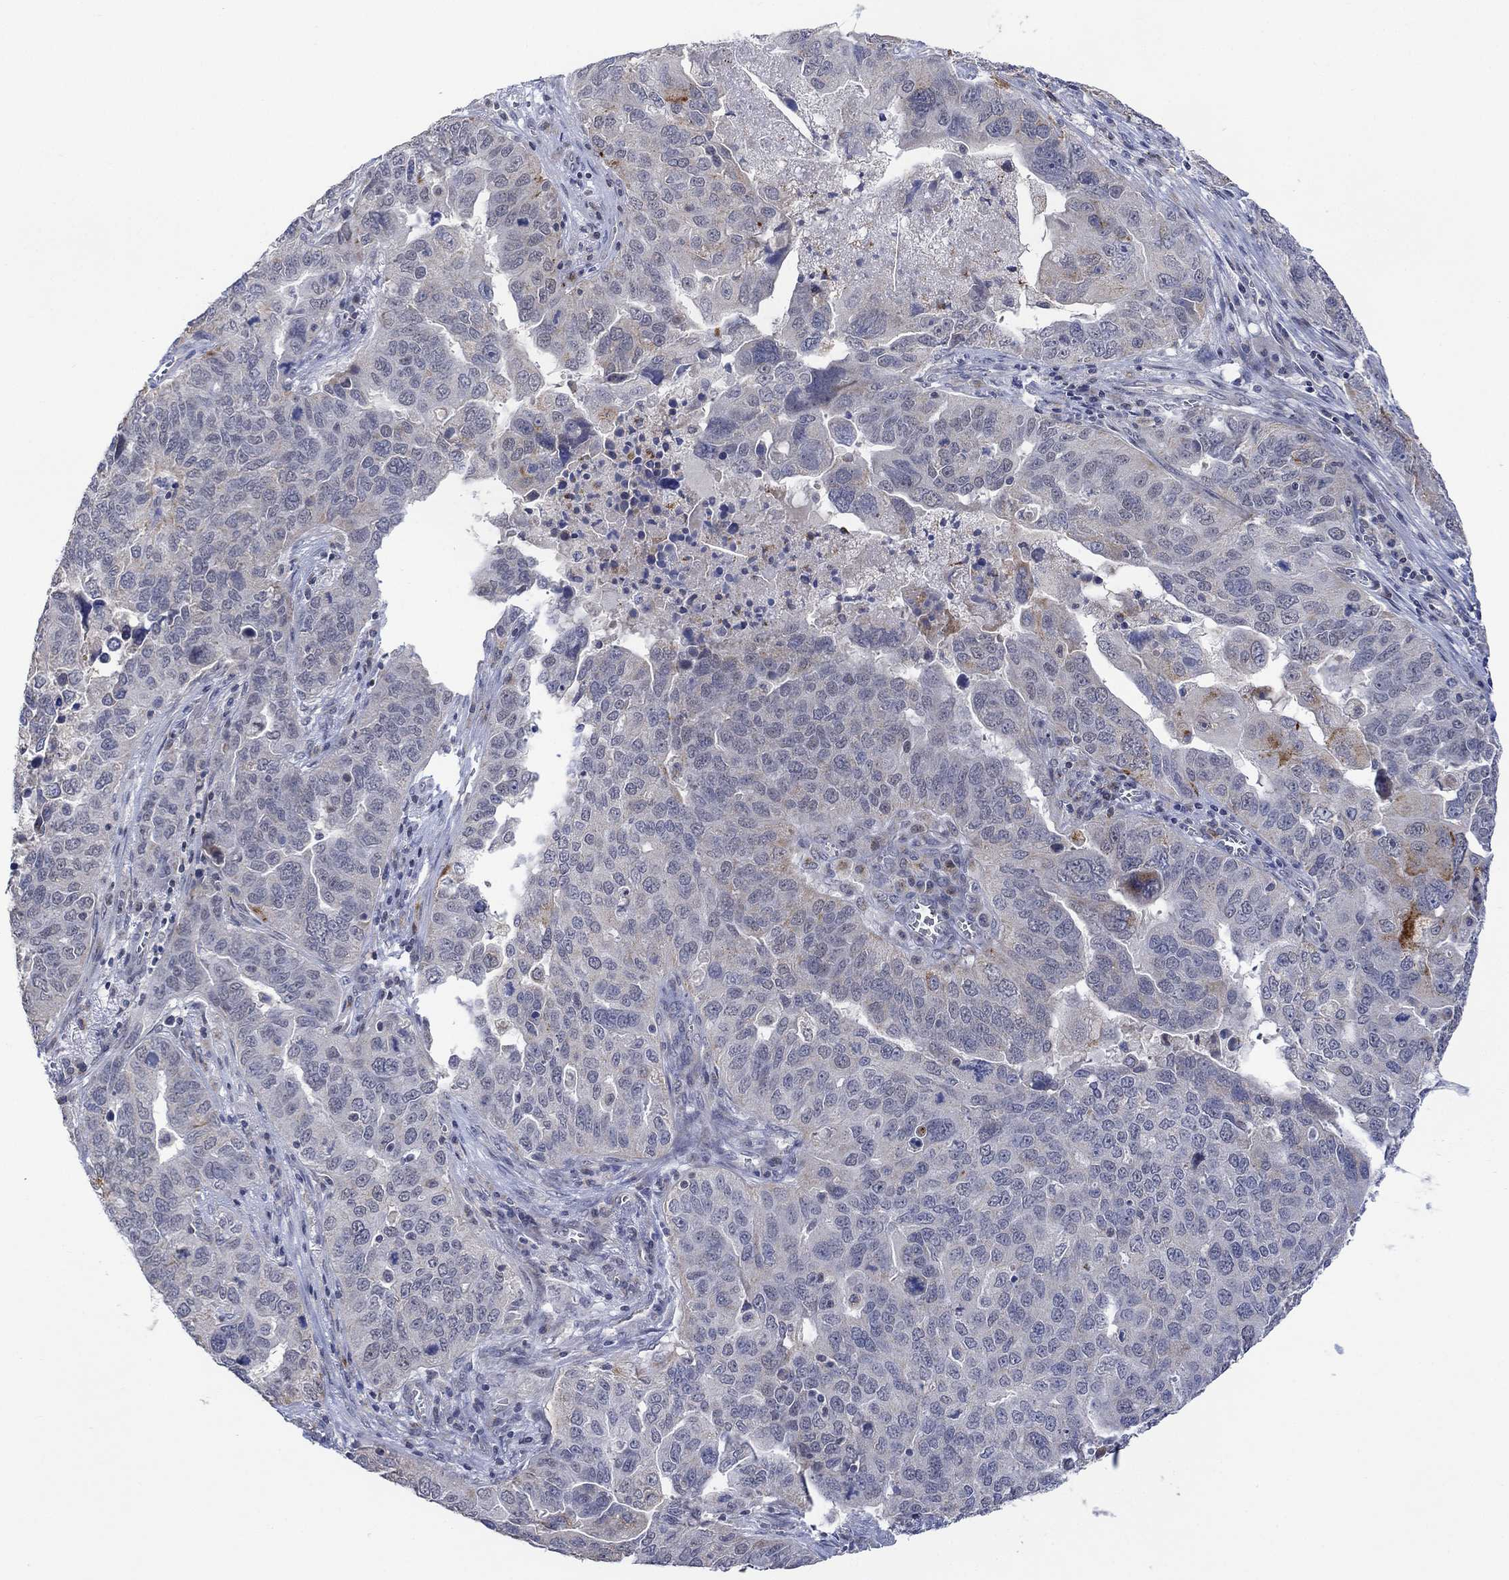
{"staining": {"intensity": "moderate", "quantity": "<25%", "location": "cytoplasmic/membranous"}, "tissue": "ovarian cancer", "cell_type": "Tumor cells", "image_type": "cancer", "snomed": [{"axis": "morphology", "description": "Carcinoma, endometroid"}, {"axis": "topography", "description": "Soft tissue"}, {"axis": "topography", "description": "Ovary"}], "caption": "Approximately <25% of tumor cells in ovarian cancer display moderate cytoplasmic/membranous protein positivity as visualized by brown immunohistochemical staining.", "gene": "SLC48A1", "patient": {"sex": "female", "age": 52}}